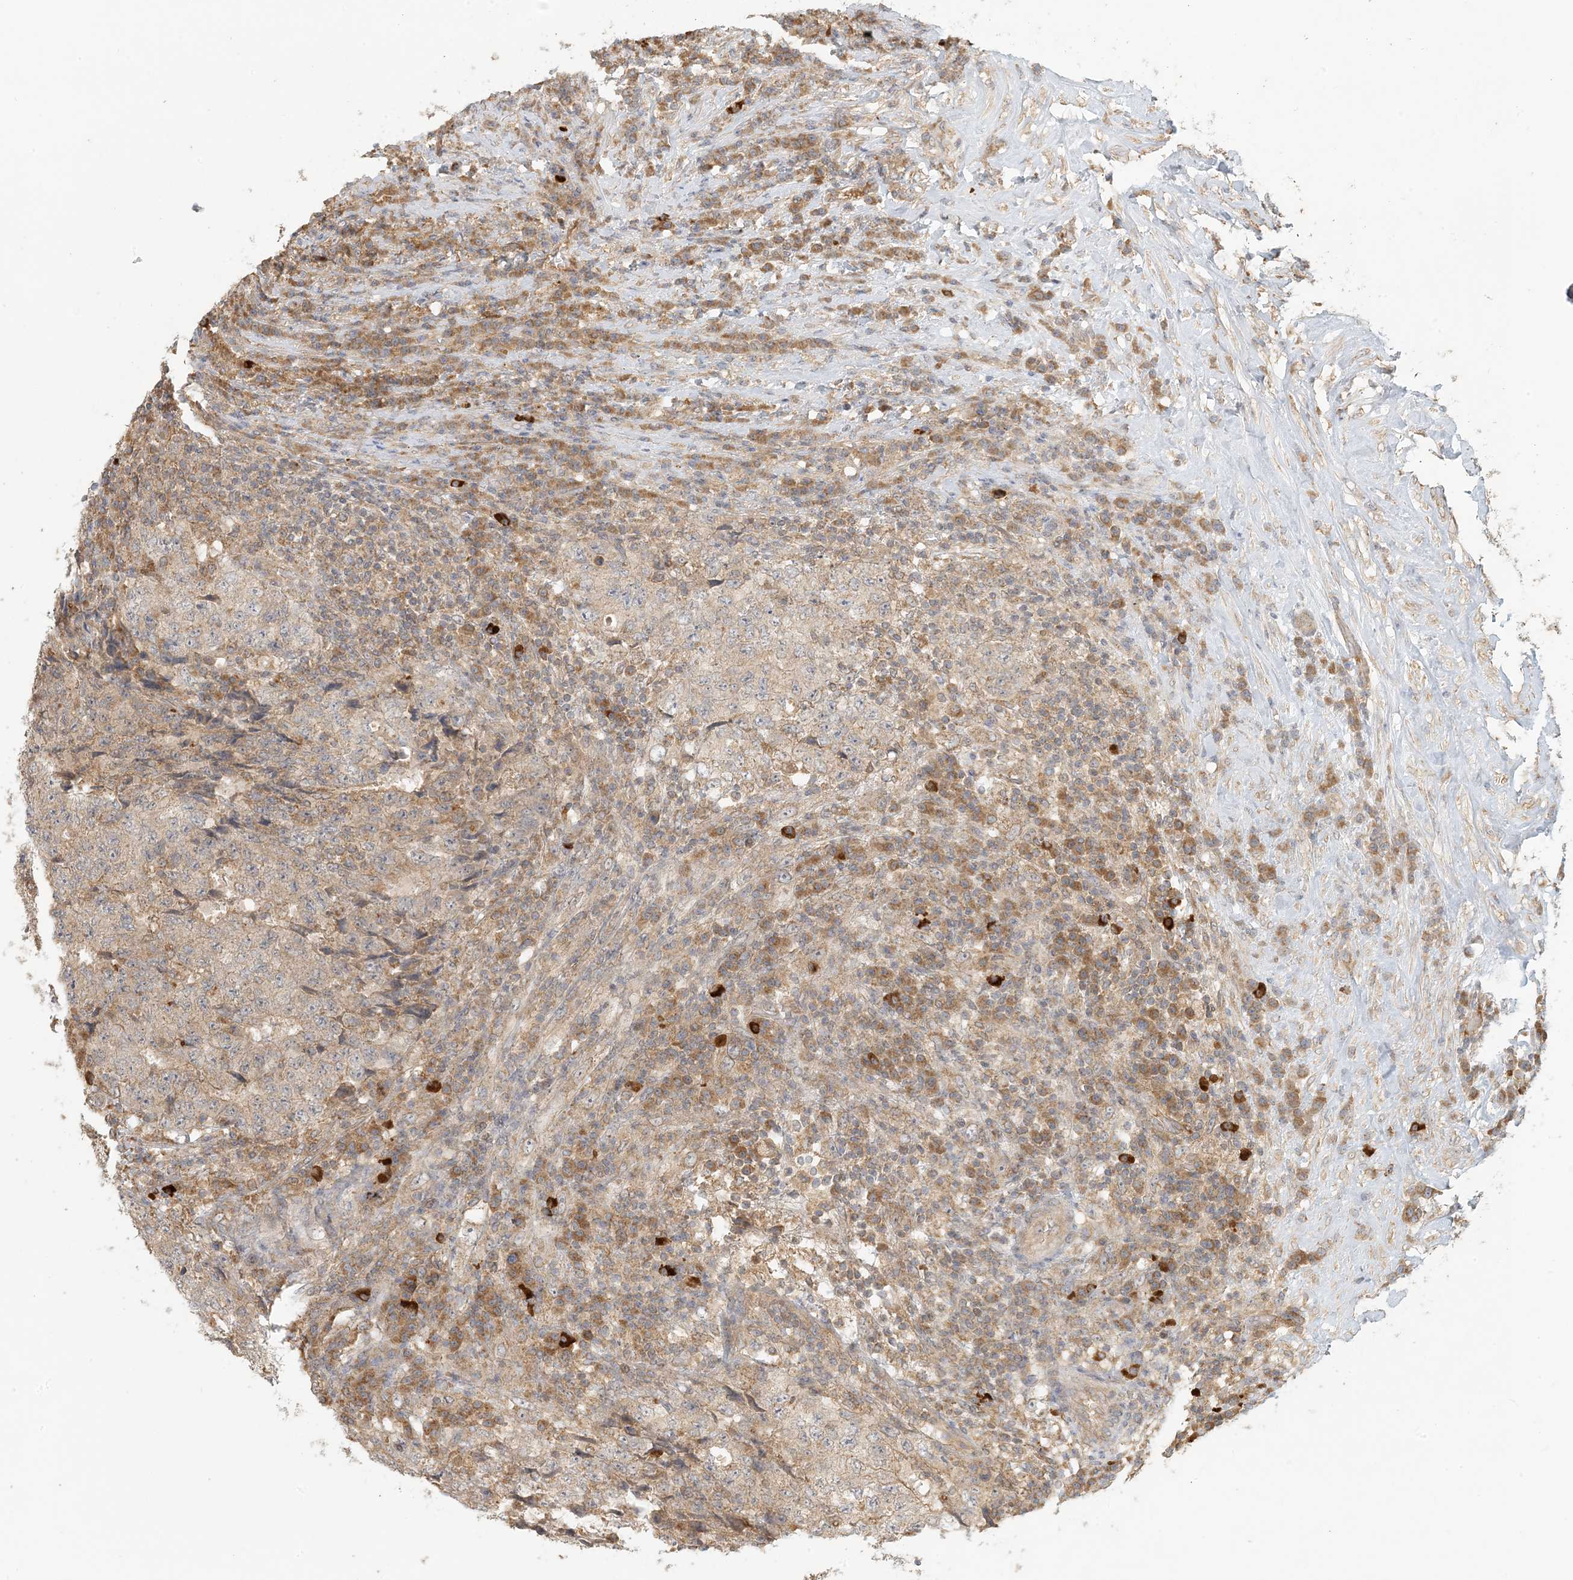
{"staining": {"intensity": "weak", "quantity": "25%-75%", "location": "cytoplasmic/membranous"}, "tissue": "testis cancer", "cell_type": "Tumor cells", "image_type": "cancer", "snomed": [{"axis": "morphology", "description": "Necrosis, NOS"}, {"axis": "morphology", "description": "Carcinoma, Embryonal, NOS"}, {"axis": "topography", "description": "Testis"}], "caption": "Immunohistochemical staining of testis embryonal carcinoma demonstrates weak cytoplasmic/membranous protein expression in about 25%-75% of tumor cells.", "gene": "MCOLN1", "patient": {"sex": "male", "age": 19}}